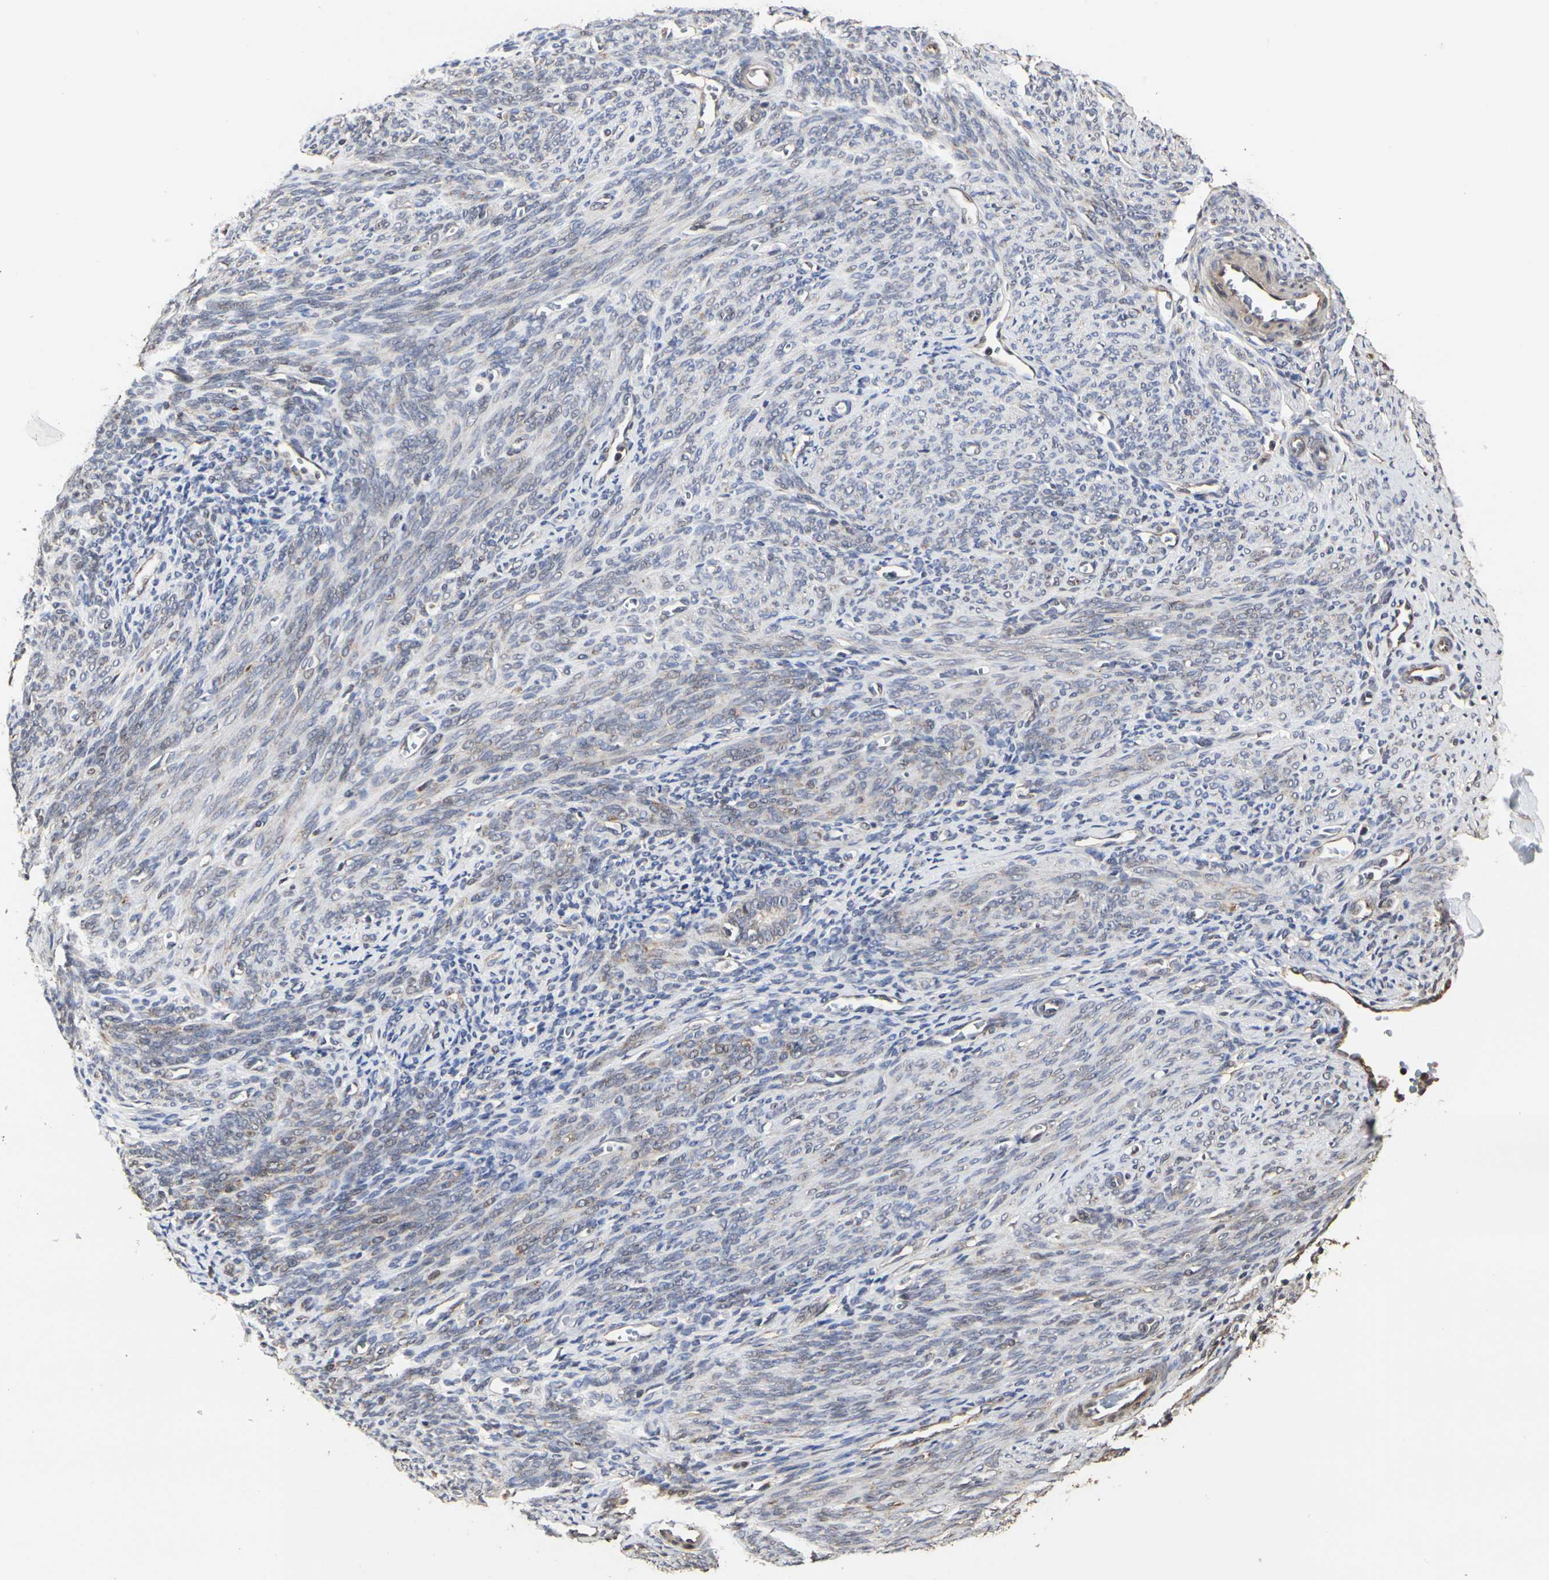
{"staining": {"intensity": "weak", "quantity": "<25%", "location": "cytoplasmic/membranous"}, "tissue": "endometrium", "cell_type": "Cells in endometrial stroma", "image_type": "normal", "snomed": [{"axis": "morphology", "description": "Normal tissue, NOS"}, {"axis": "topography", "description": "Uterus"}], "caption": "An immunohistochemistry histopathology image of benign endometrium is shown. There is no staining in cells in endometrial stroma of endometrium. (Brightfield microscopy of DAB (3,3'-diaminobenzidine) IHC at high magnification).", "gene": "TAOK1", "patient": {"sex": "female", "age": 83}}